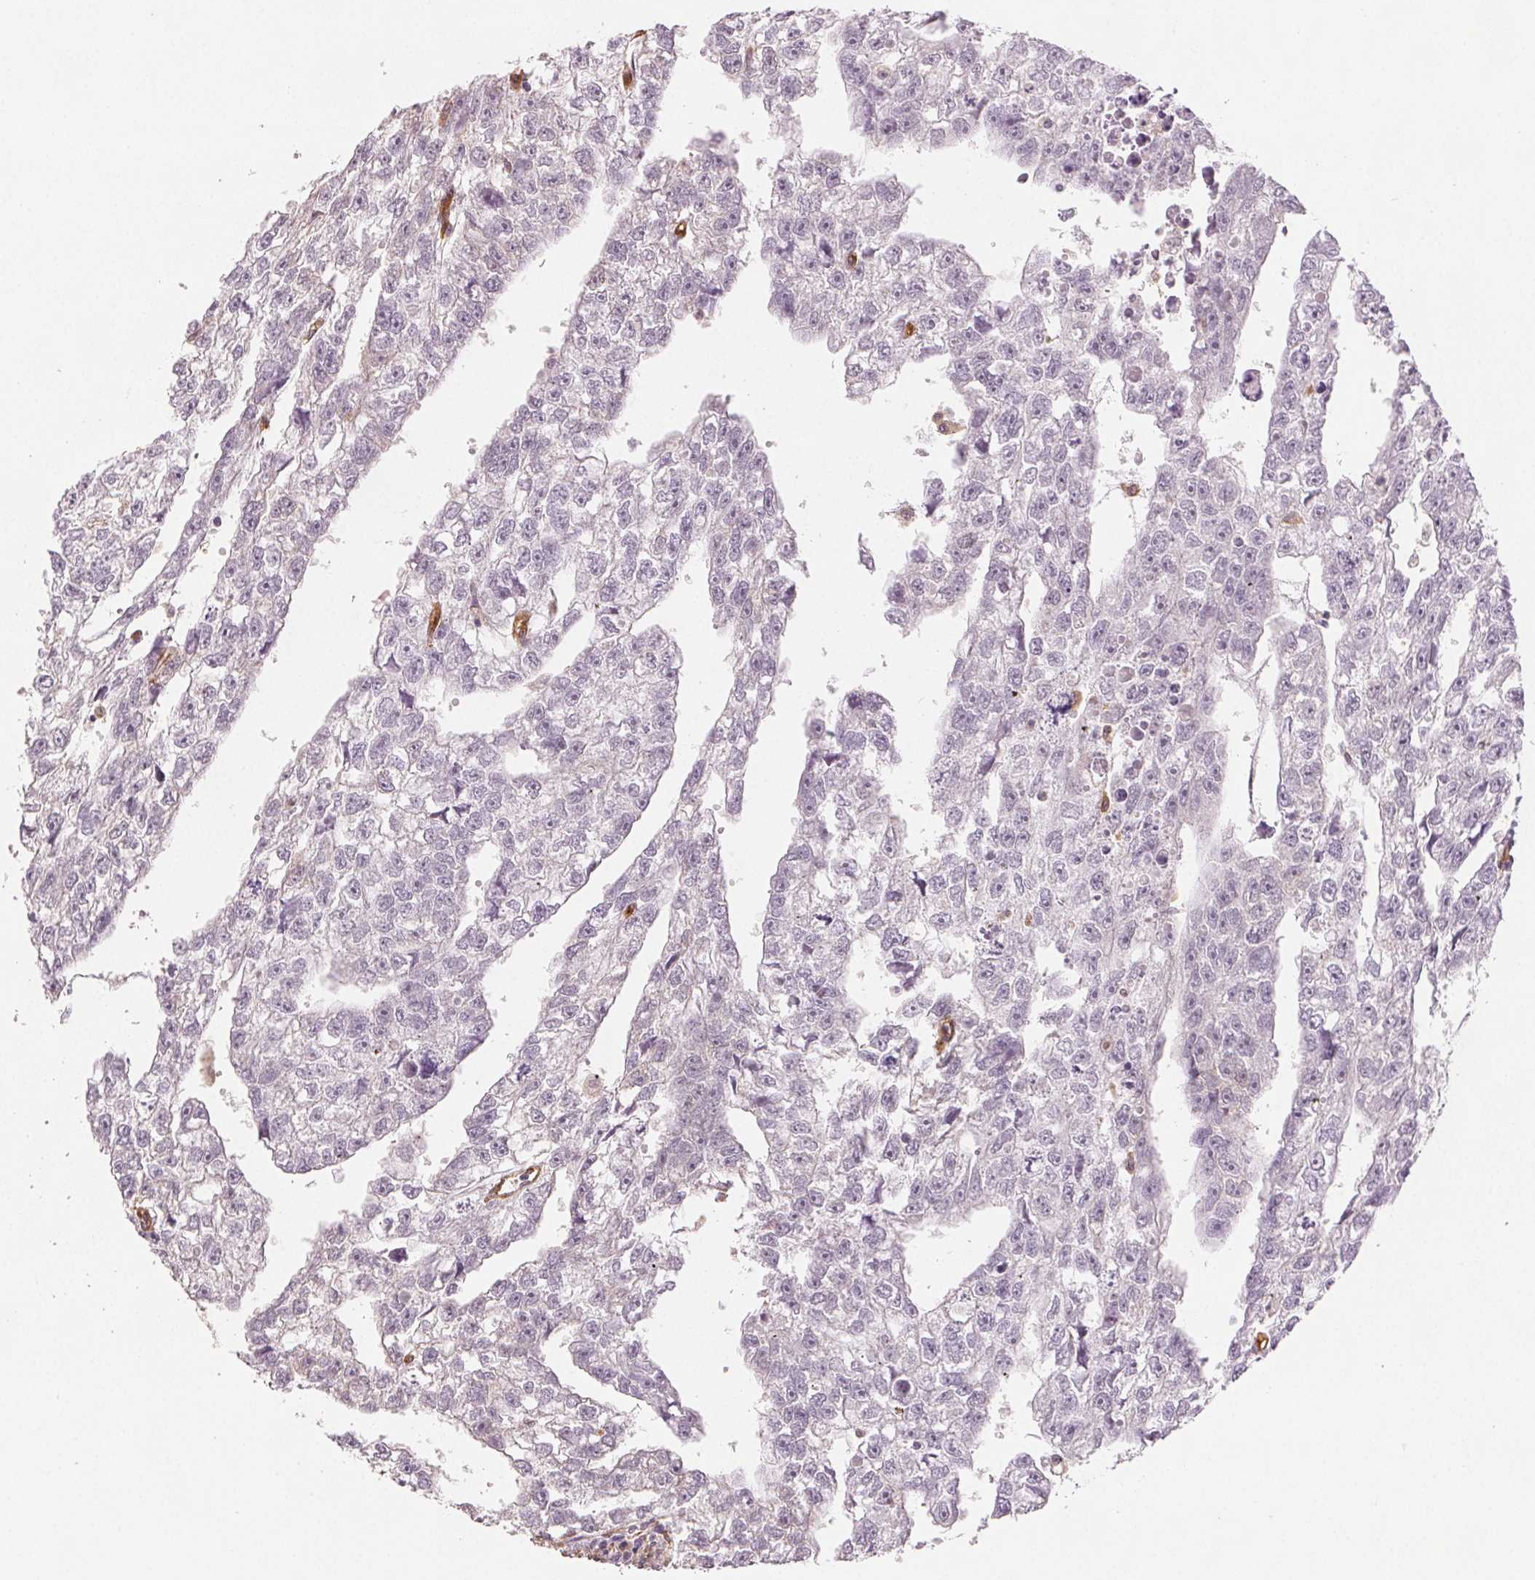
{"staining": {"intensity": "negative", "quantity": "none", "location": "none"}, "tissue": "testis cancer", "cell_type": "Tumor cells", "image_type": "cancer", "snomed": [{"axis": "morphology", "description": "Carcinoma, Embryonal, NOS"}, {"axis": "morphology", "description": "Teratoma, malignant, NOS"}, {"axis": "topography", "description": "Testis"}], "caption": "High power microscopy histopathology image of an immunohistochemistry photomicrograph of testis teratoma (malignant), revealing no significant staining in tumor cells.", "gene": "DIAPH2", "patient": {"sex": "male", "age": 44}}